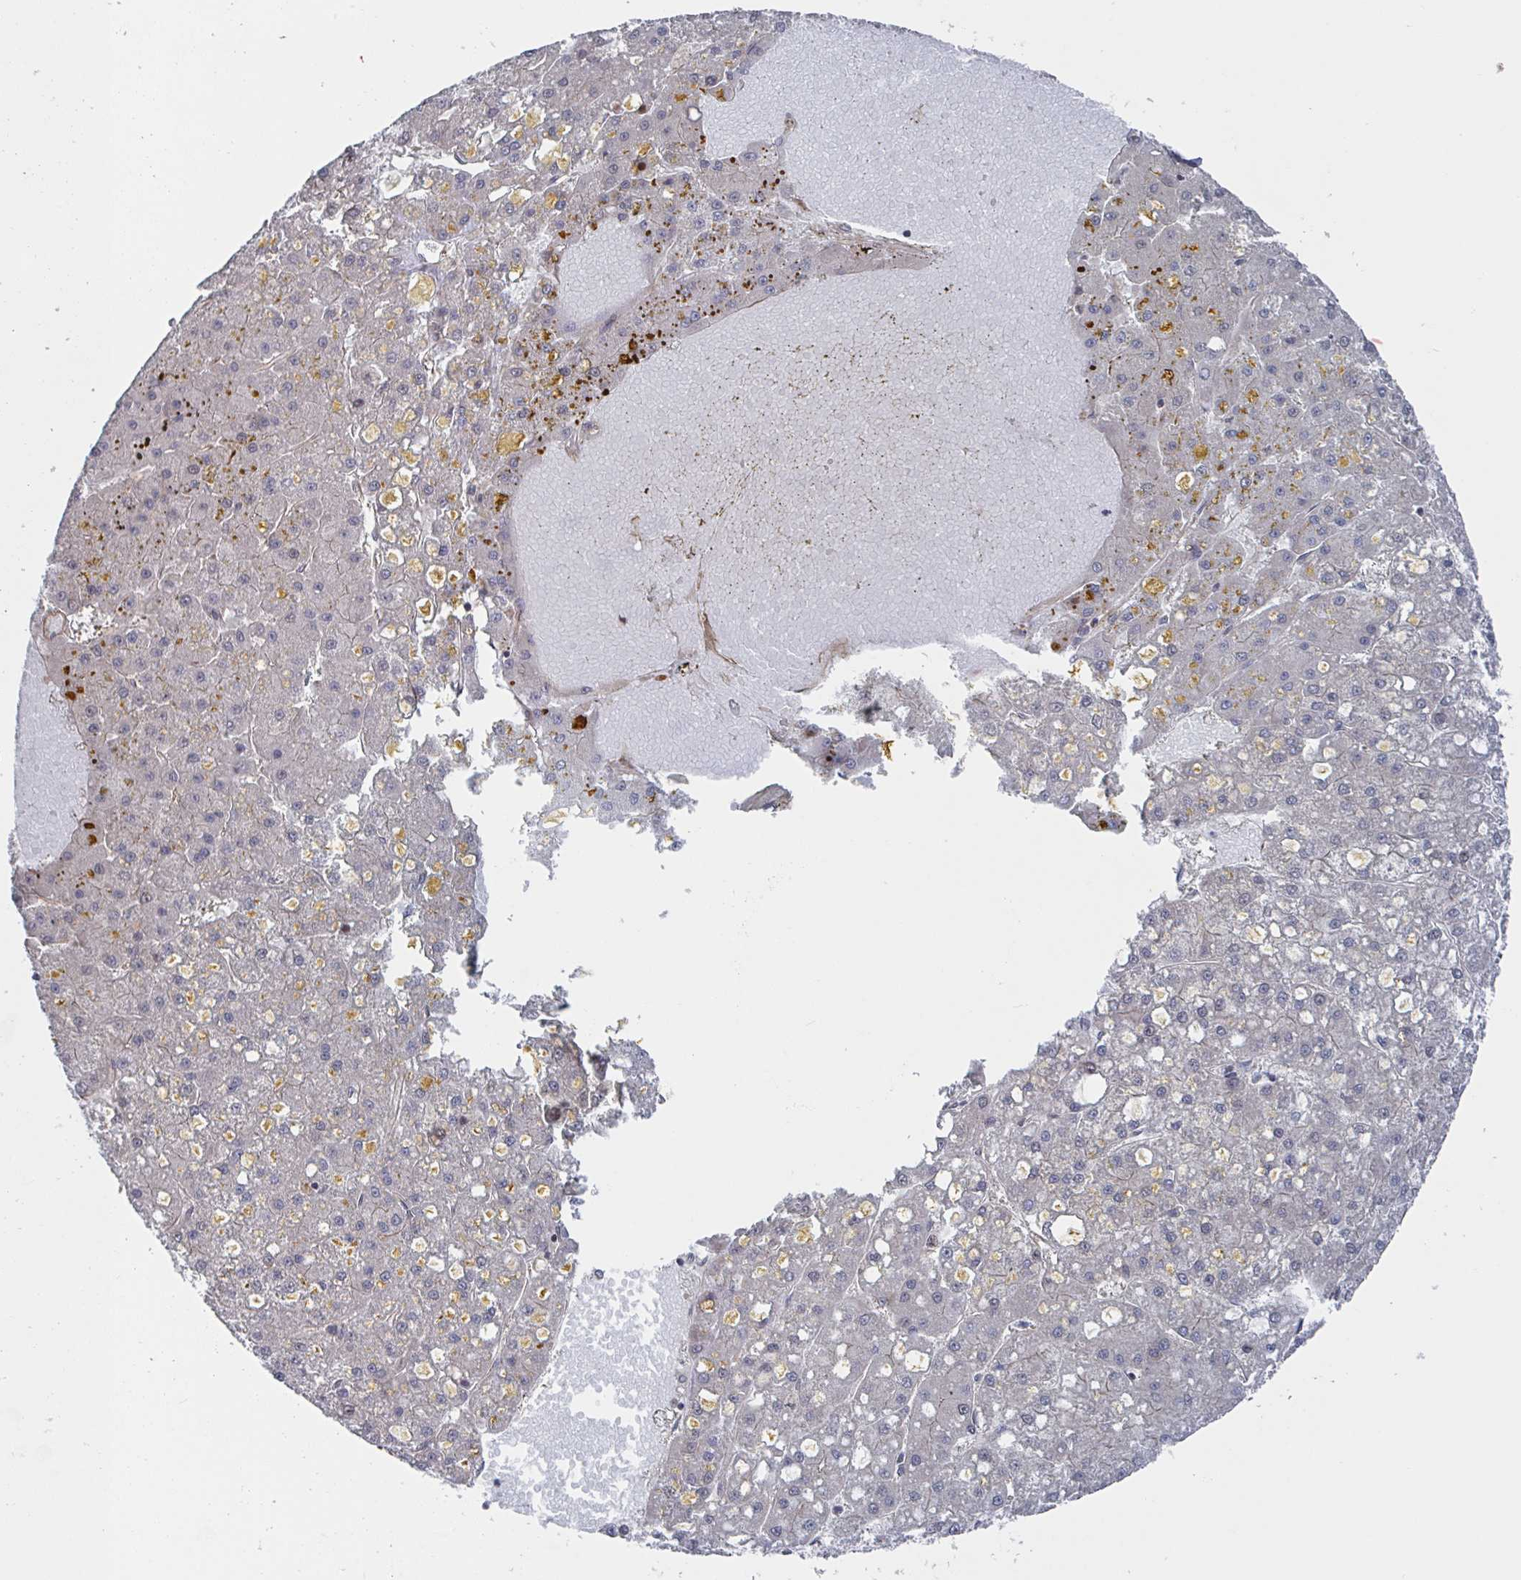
{"staining": {"intensity": "negative", "quantity": "none", "location": "none"}, "tissue": "liver cancer", "cell_type": "Tumor cells", "image_type": "cancer", "snomed": [{"axis": "morphology", "description": "Carcinoma, Hepatocellular, NOS"}, {"axis": "topography", "description": "Liver"}], "caption": "This is an IHC micrograph of hepatocellular carcinoma (liver). There is no expression in tumor cells.", "gene": "DVL3", "patient": {"sex": "male", "age": 67}}